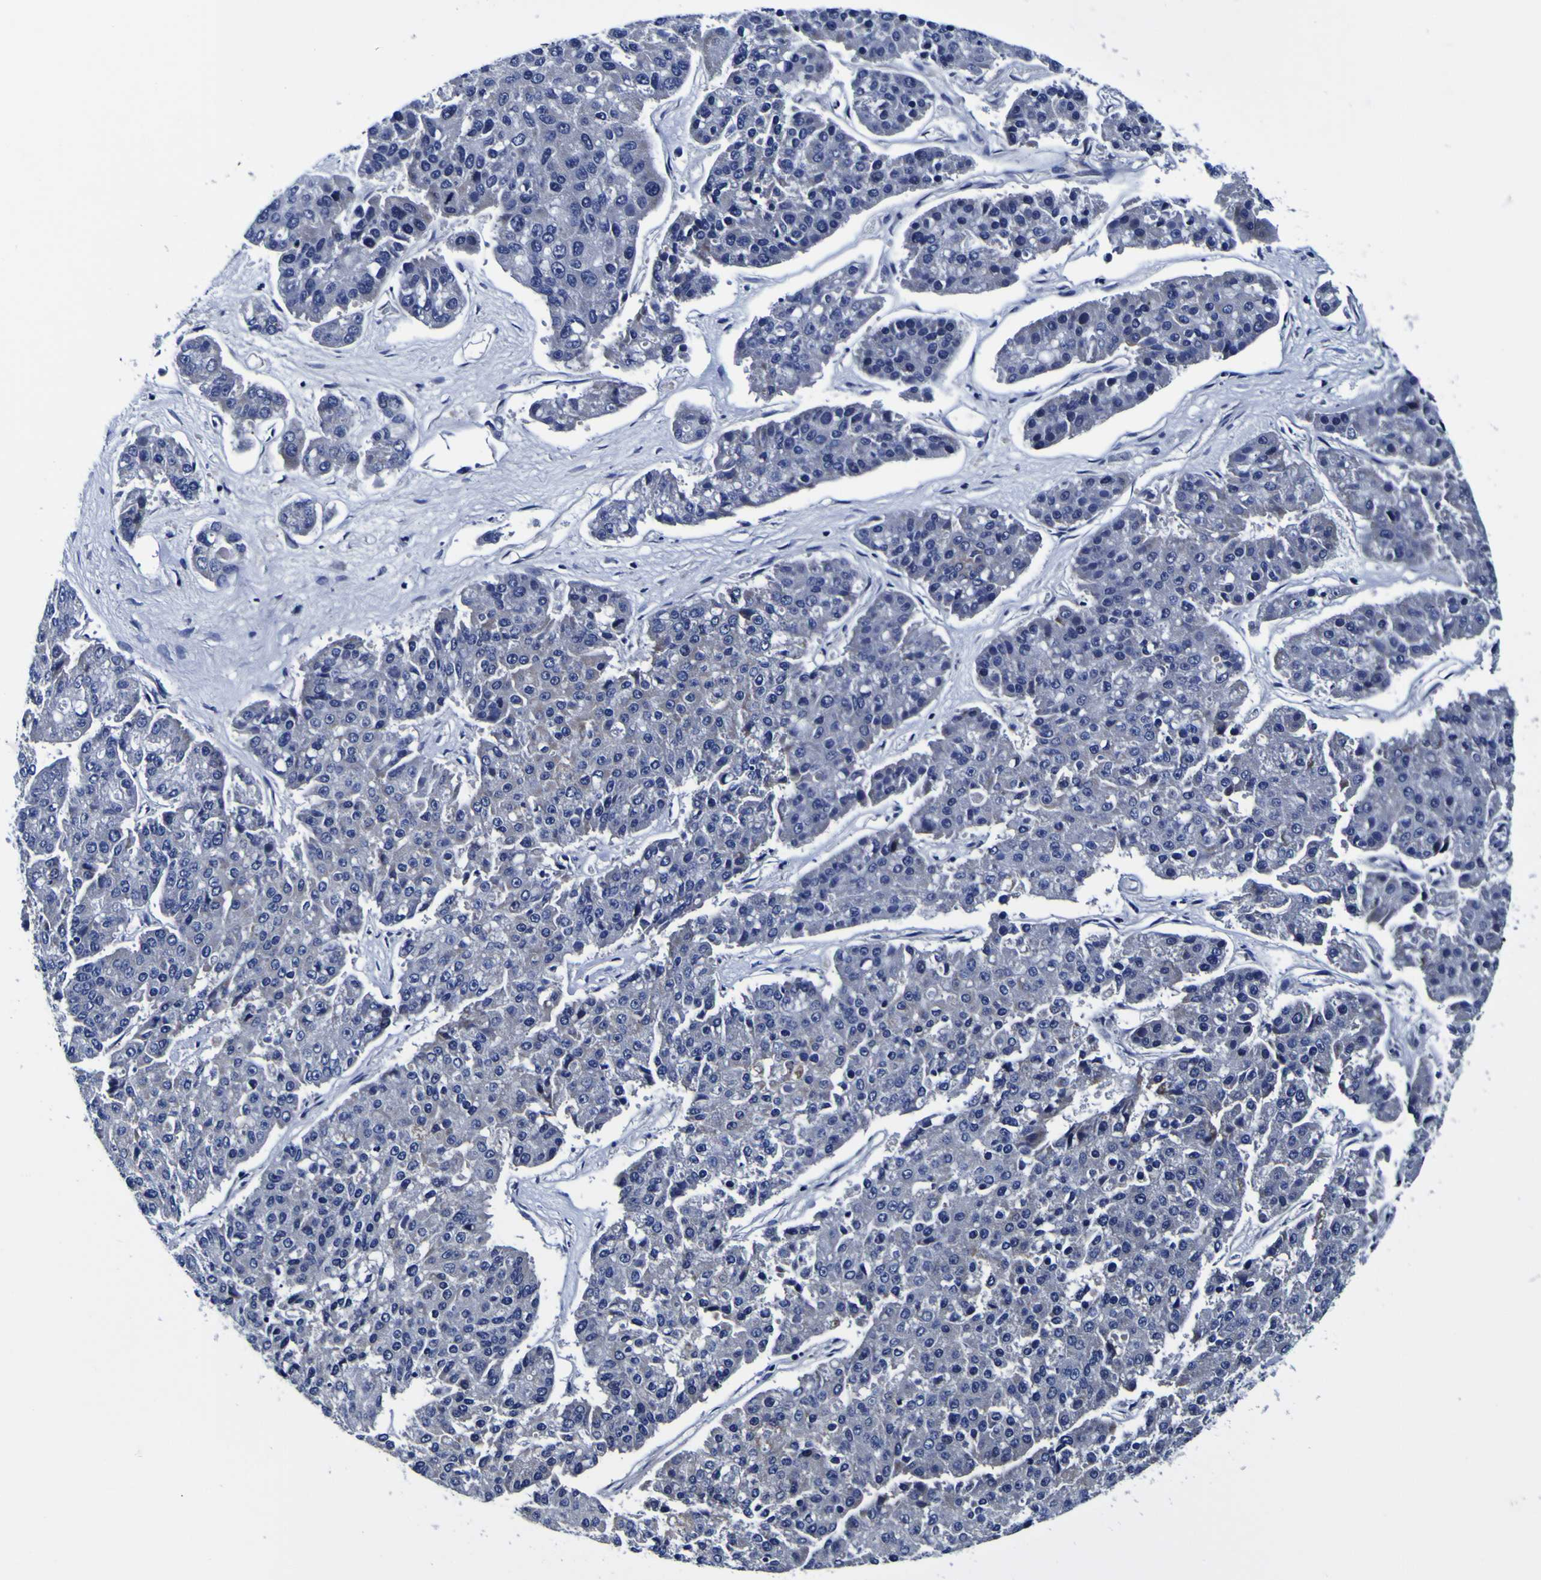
{"staining": {"intensity": "negative", "quantity": "none", "location": "none"}, "tissue": "pancreatic cancer", "cell_type": "Tumor cells", "image_type": "cancer", "snomed": [{"axis": "morphology", "description": "Adenocarcinoma, NOS"}, {"axis": "topography", "description": "Pancreas"}], "caption": "High power microscopy photomicrograph of an immunohistochemistry (IHC) micrograph of pancreatic adenocarcinoma, revealing no significant positivity in tumor cells. (DAB immunohistochemistry with hematoxylin counter stain).", "gene": "PDLIM4", "patient": {"sex": "male", "age": 50}}